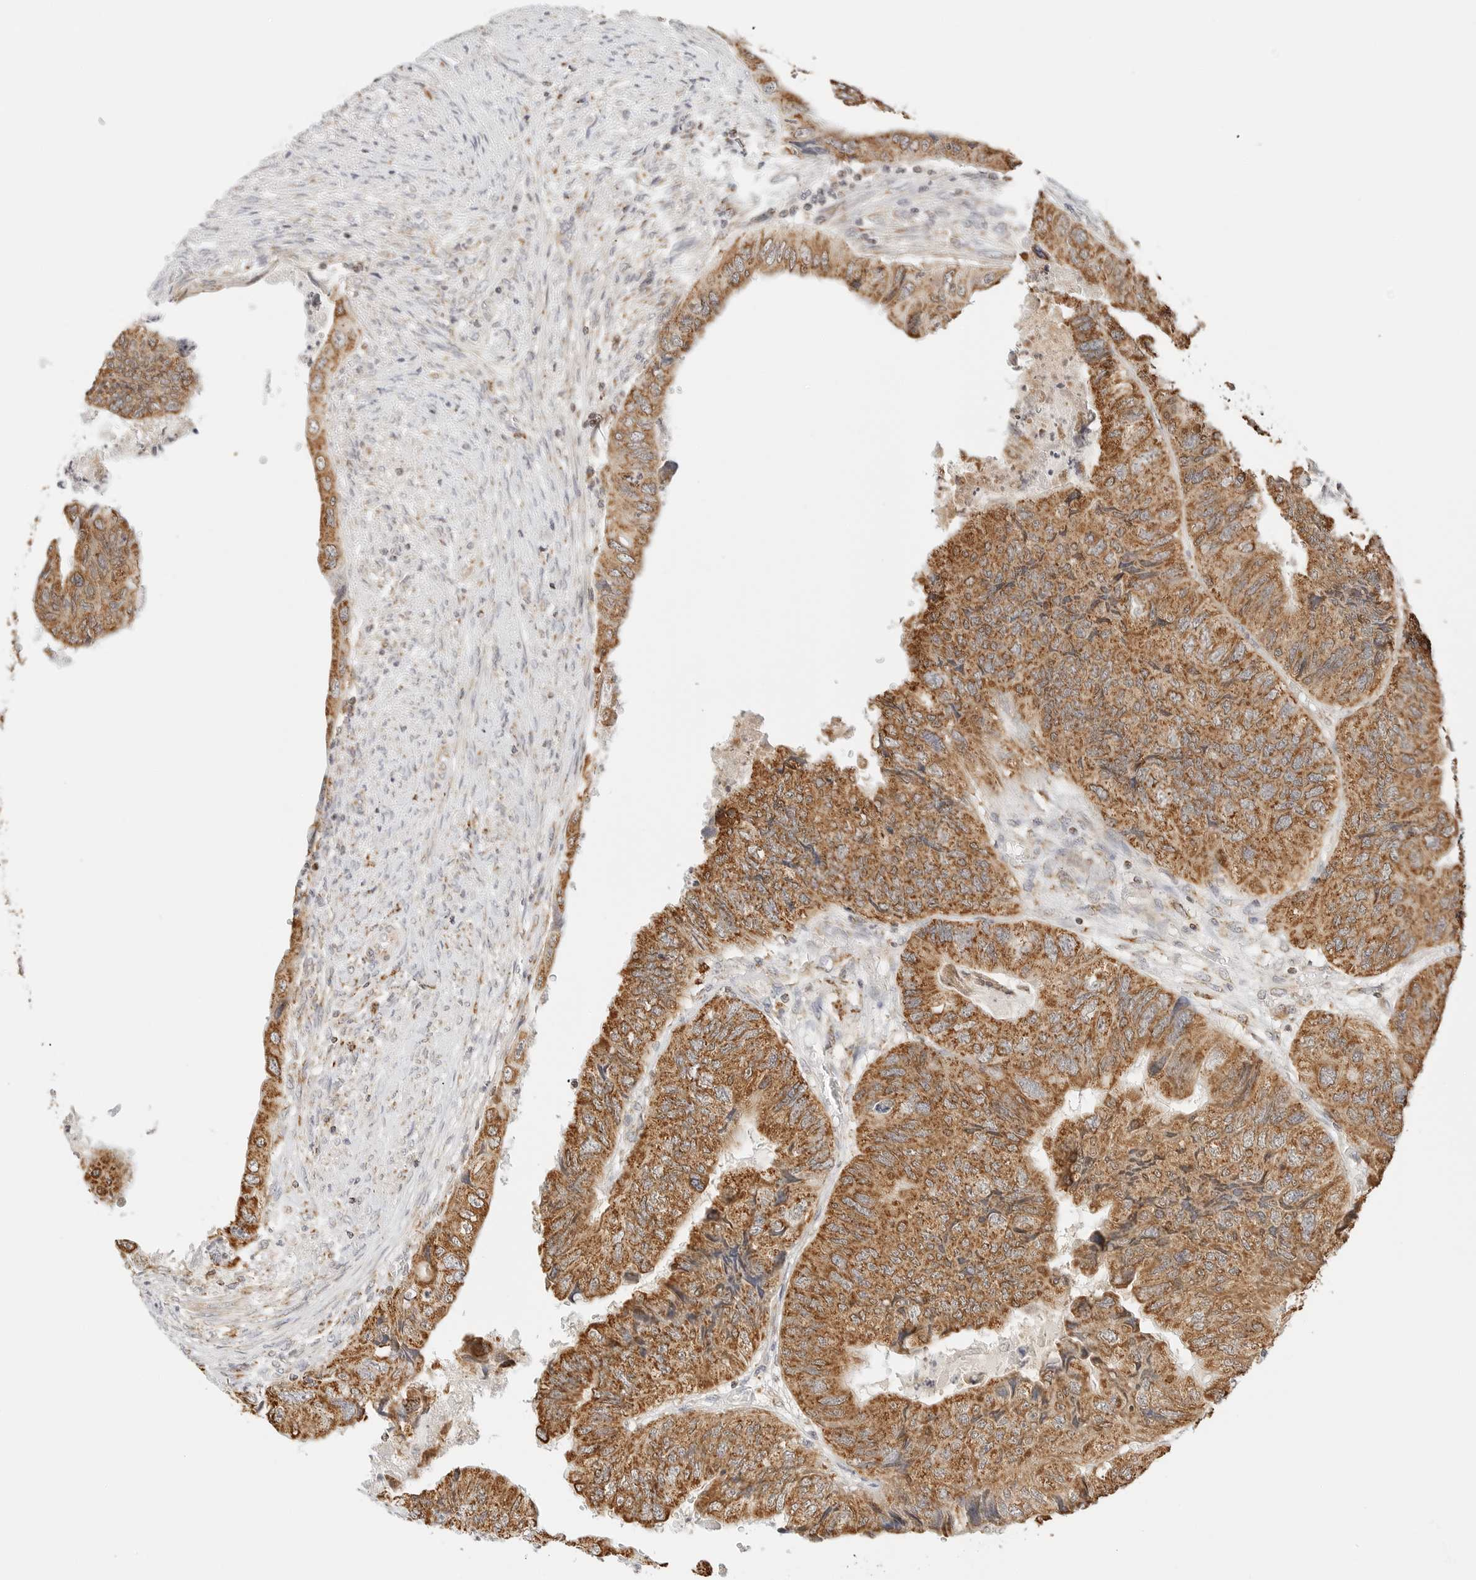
{"staining": {"intensity": "moderate", "quantity": ">75%", "location": "cytoplasmic/membranous"}, "tissue": "colorectal cancer", "cell_type": "Tumor cells", "image_type": "cancer", "snomed": [{"axis": "morphology", "description": "Adenocarcinoma, NOS"}, {"axis": "topography", "description": "Rectum"}], "caption": "The immunohistochemical stain shows moderate cytoplasmic/membranous positivity in tumor cells of adenocarcinoma (colorectal) tissue. (Brightfield microscopy of DAB IHC at high magnification).", "gene": "ATL1", "patient": {"sex": "male", "age": 63}}